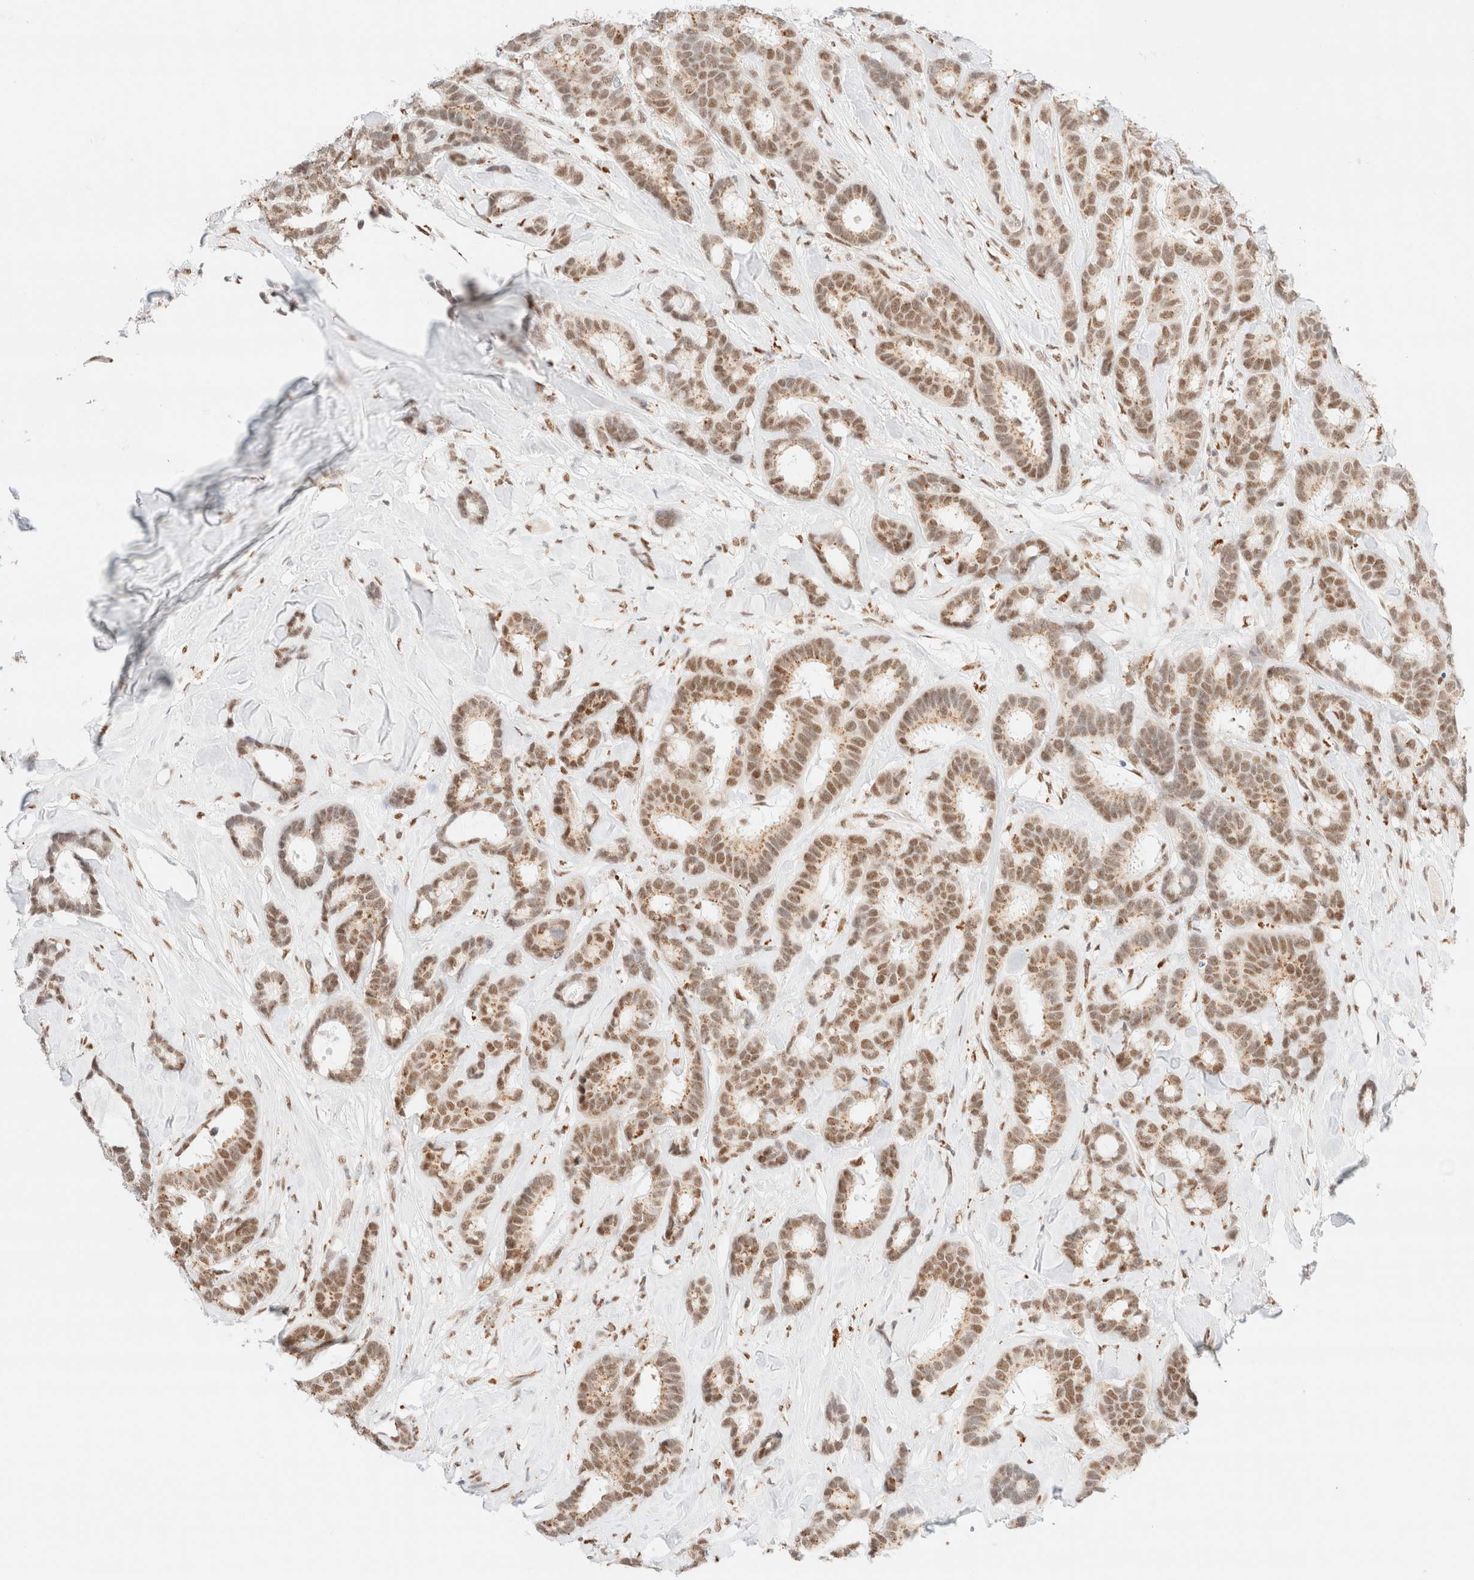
{"staining": {"intensity": "moderate", "quantity": ">75%", "location": "nuclear"}, "tissue": "breast cancer", "cell_type": "Tumor cells", "image_type": "cancer", "snomed": [{"axis": "morphology", "description": "Duct carcinoma"}, {"axis": "topography", "description": "Breast"}], "caption": "Immunohistochemical staining of breast cancer (infiltrating ductal carcinoma) displays moderate nuclear protein positivity in approximately >75% of tumor cells.", "gene": "CIC", "patient": {"sex": "female", "age": 87}}